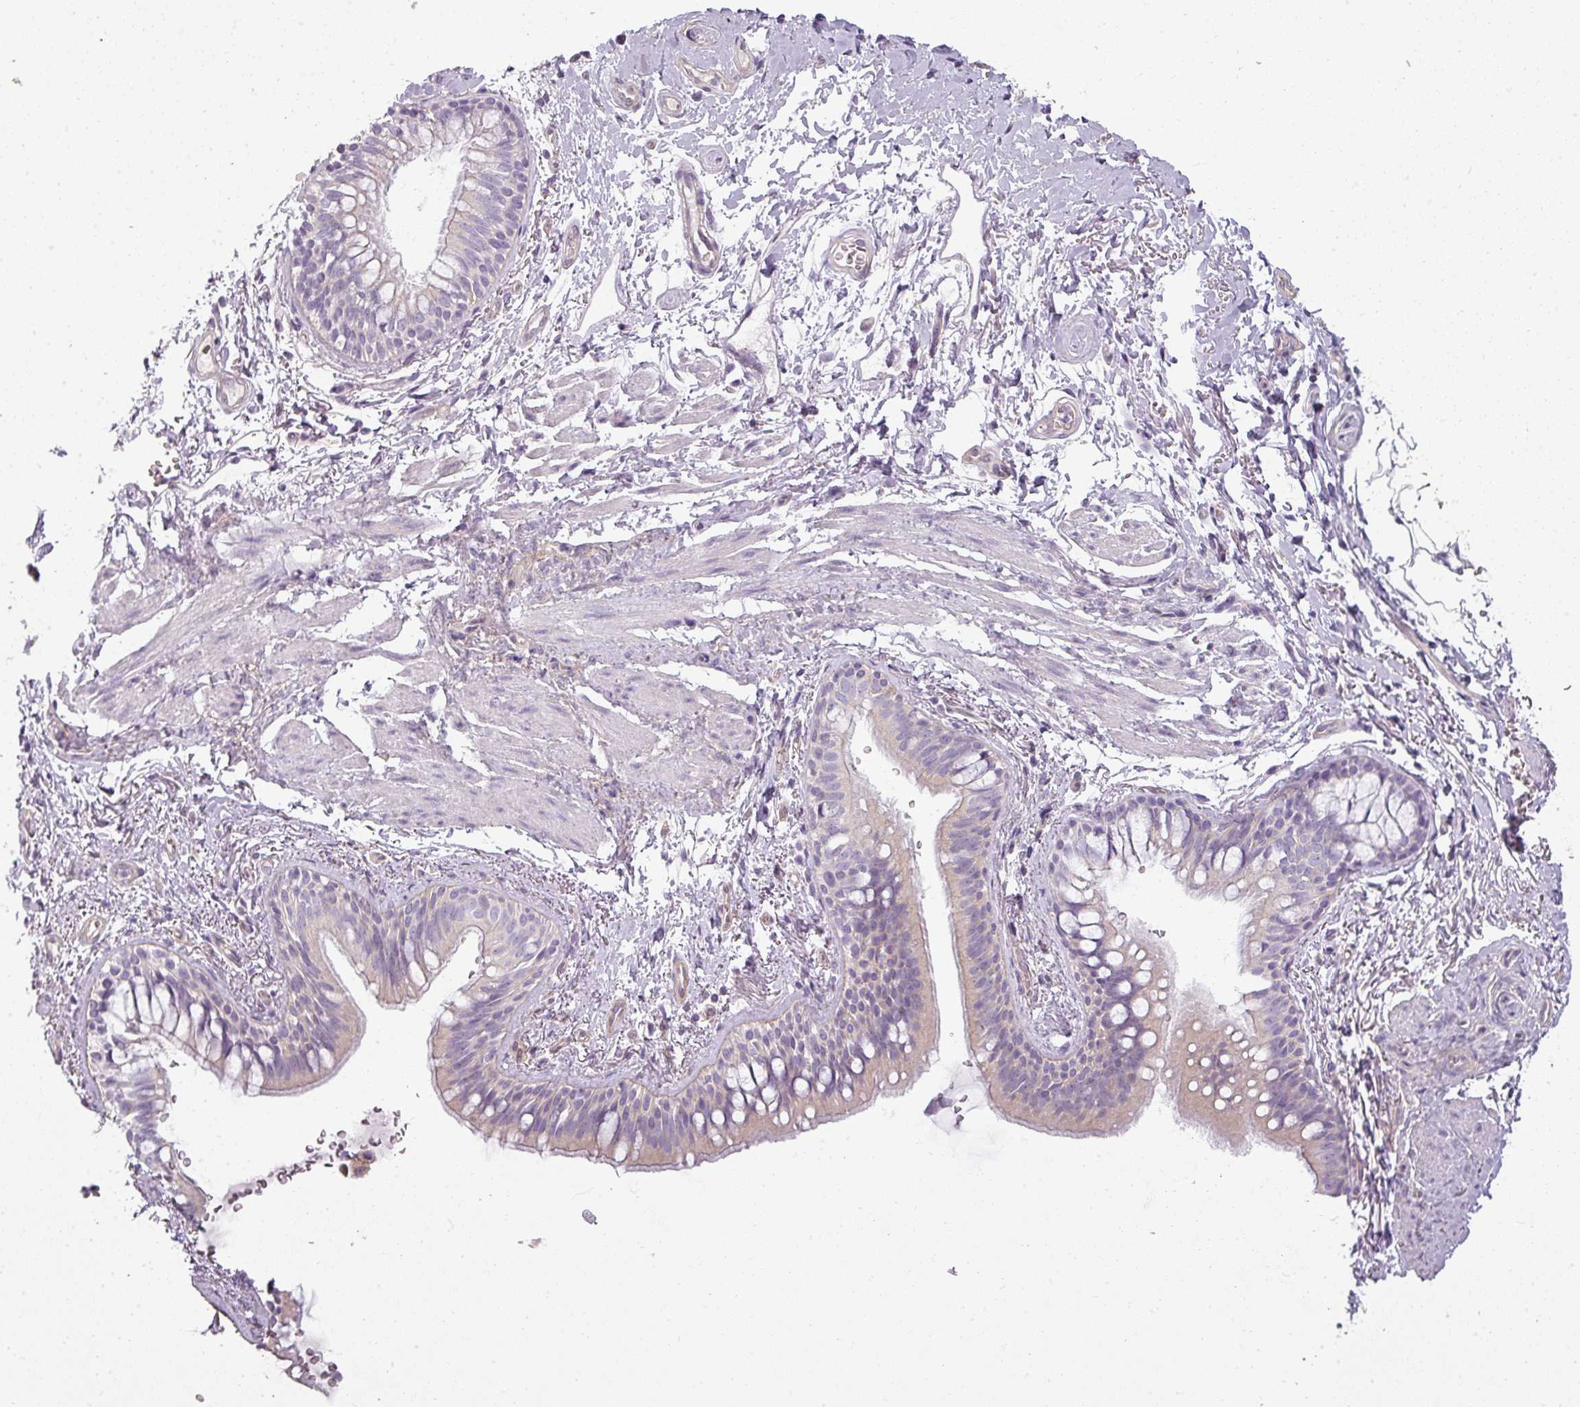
{"staining": {"intensity": "negative", "quantity": "none", "location": "none"}, "tissue": "bronchus", "cell_type": "Respiratory epithelial cells", "image_type": "normal", "snomed": [{"axis": "morphology", "description": "Normal tissue, NOS"}, {"axis": "topography", "description": "Lymph node"}, {"axis": "topography", "description": "Cartilage tissue"}, {"axis": "topography", "description": "Bronchus"}], "caption": "An image of bronchus stained for a protein reveals no brown staining in respiratory epithelial cells.", "gene": "ASB1", "patient": {"sex": "female", "age": 70}}